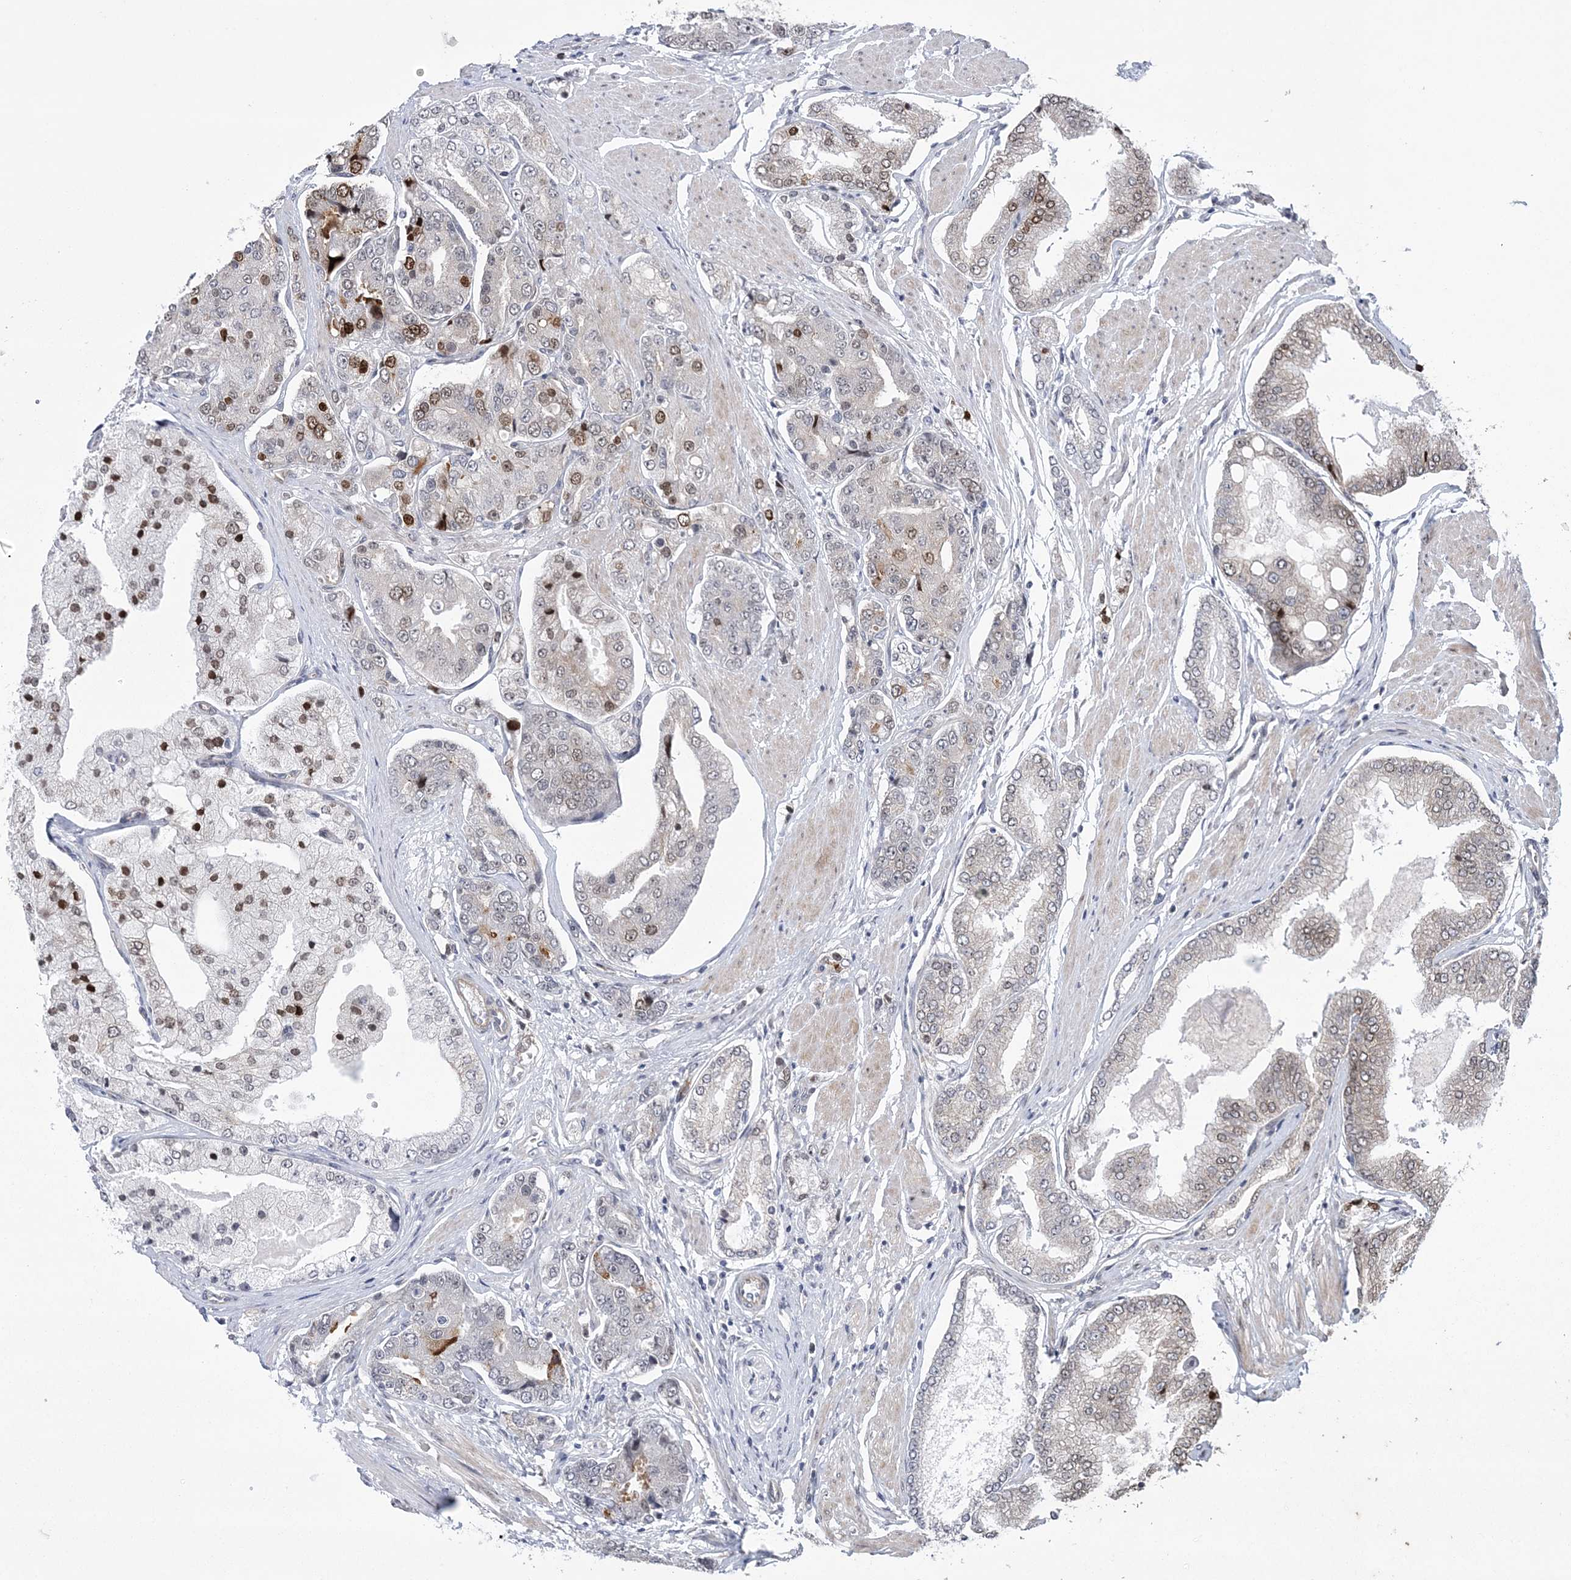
{"staining": {"intensity": "moderate", "quantity": "25%-75%", "location": "nuclear"}, "tissue": "prostate cancer", "cell_type": "Tumor cells", "image_type": "cancer", "snomed": [{"axis": "morphology", "description": "Adenocarcinoma, High grade"}, {"axis": "topography", "description": "Prostate"}], "caption": "High-magnification brightfield microscopy of prostate cancer stained with DAB (brown) and counterstained with hematoxylin (blue). tumor cells exhibit moderate nuclear positivity is present in approximately25%-75% of cells.", "gene": "HOMEZ", "patient": {"sex": "male", "age": 50}}